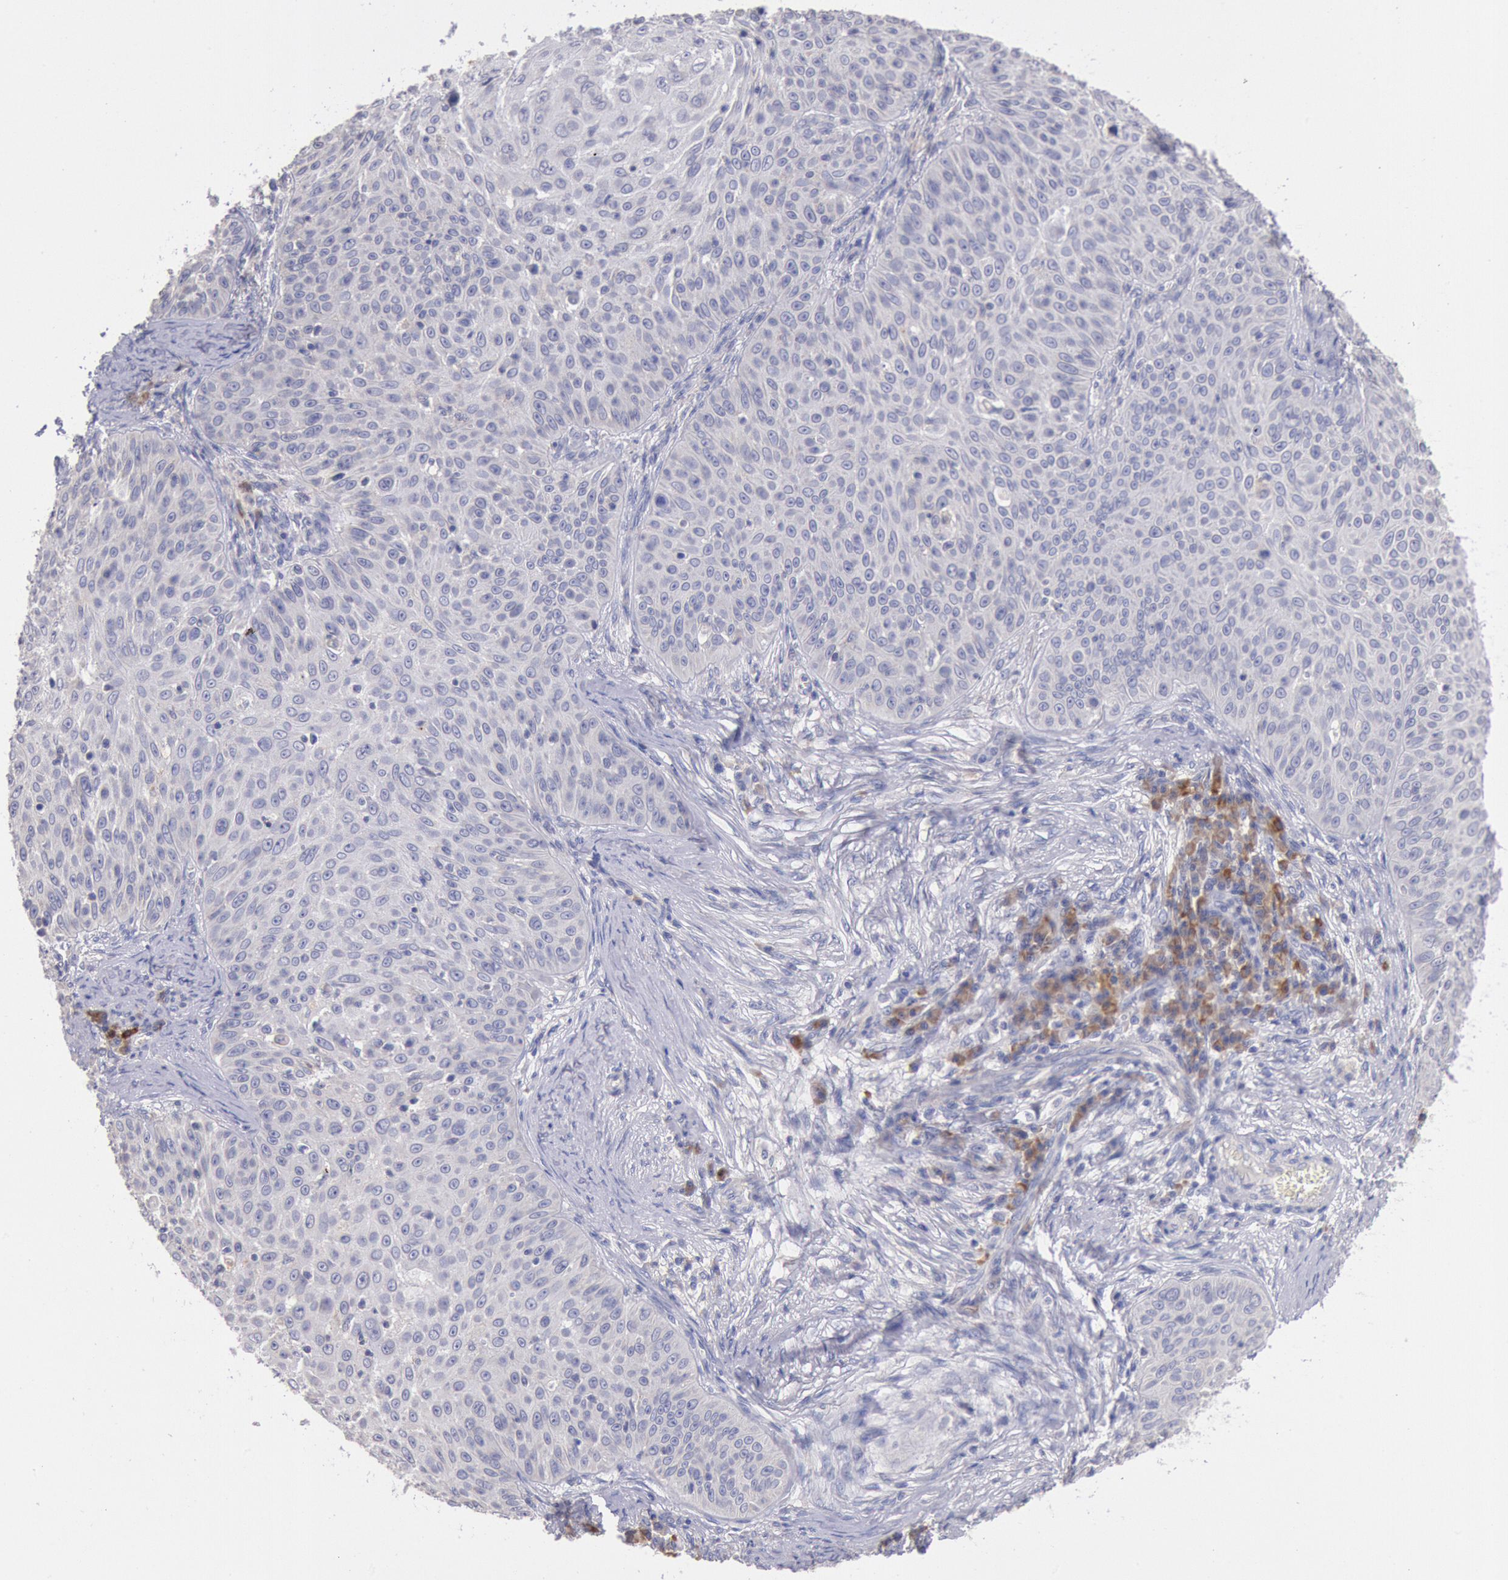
{"staining": {"intensity": "negative", "quantity": "none", "location": "none"}, "tissue": "skin cancer", "cell_type": "Tumor cells", "image_type": "cancer", "snomed": [{"axis": "morphology", "description": "Squamous cell carcinoma, NOS"}, {"axis": "topography", "description": "Skin"}], "caption": "A photomicrograph of human skin cancer is negative for staining in tumor cells.", "gene": "GAL3ST1", "patient": {"sex": "male", "age": 82}}